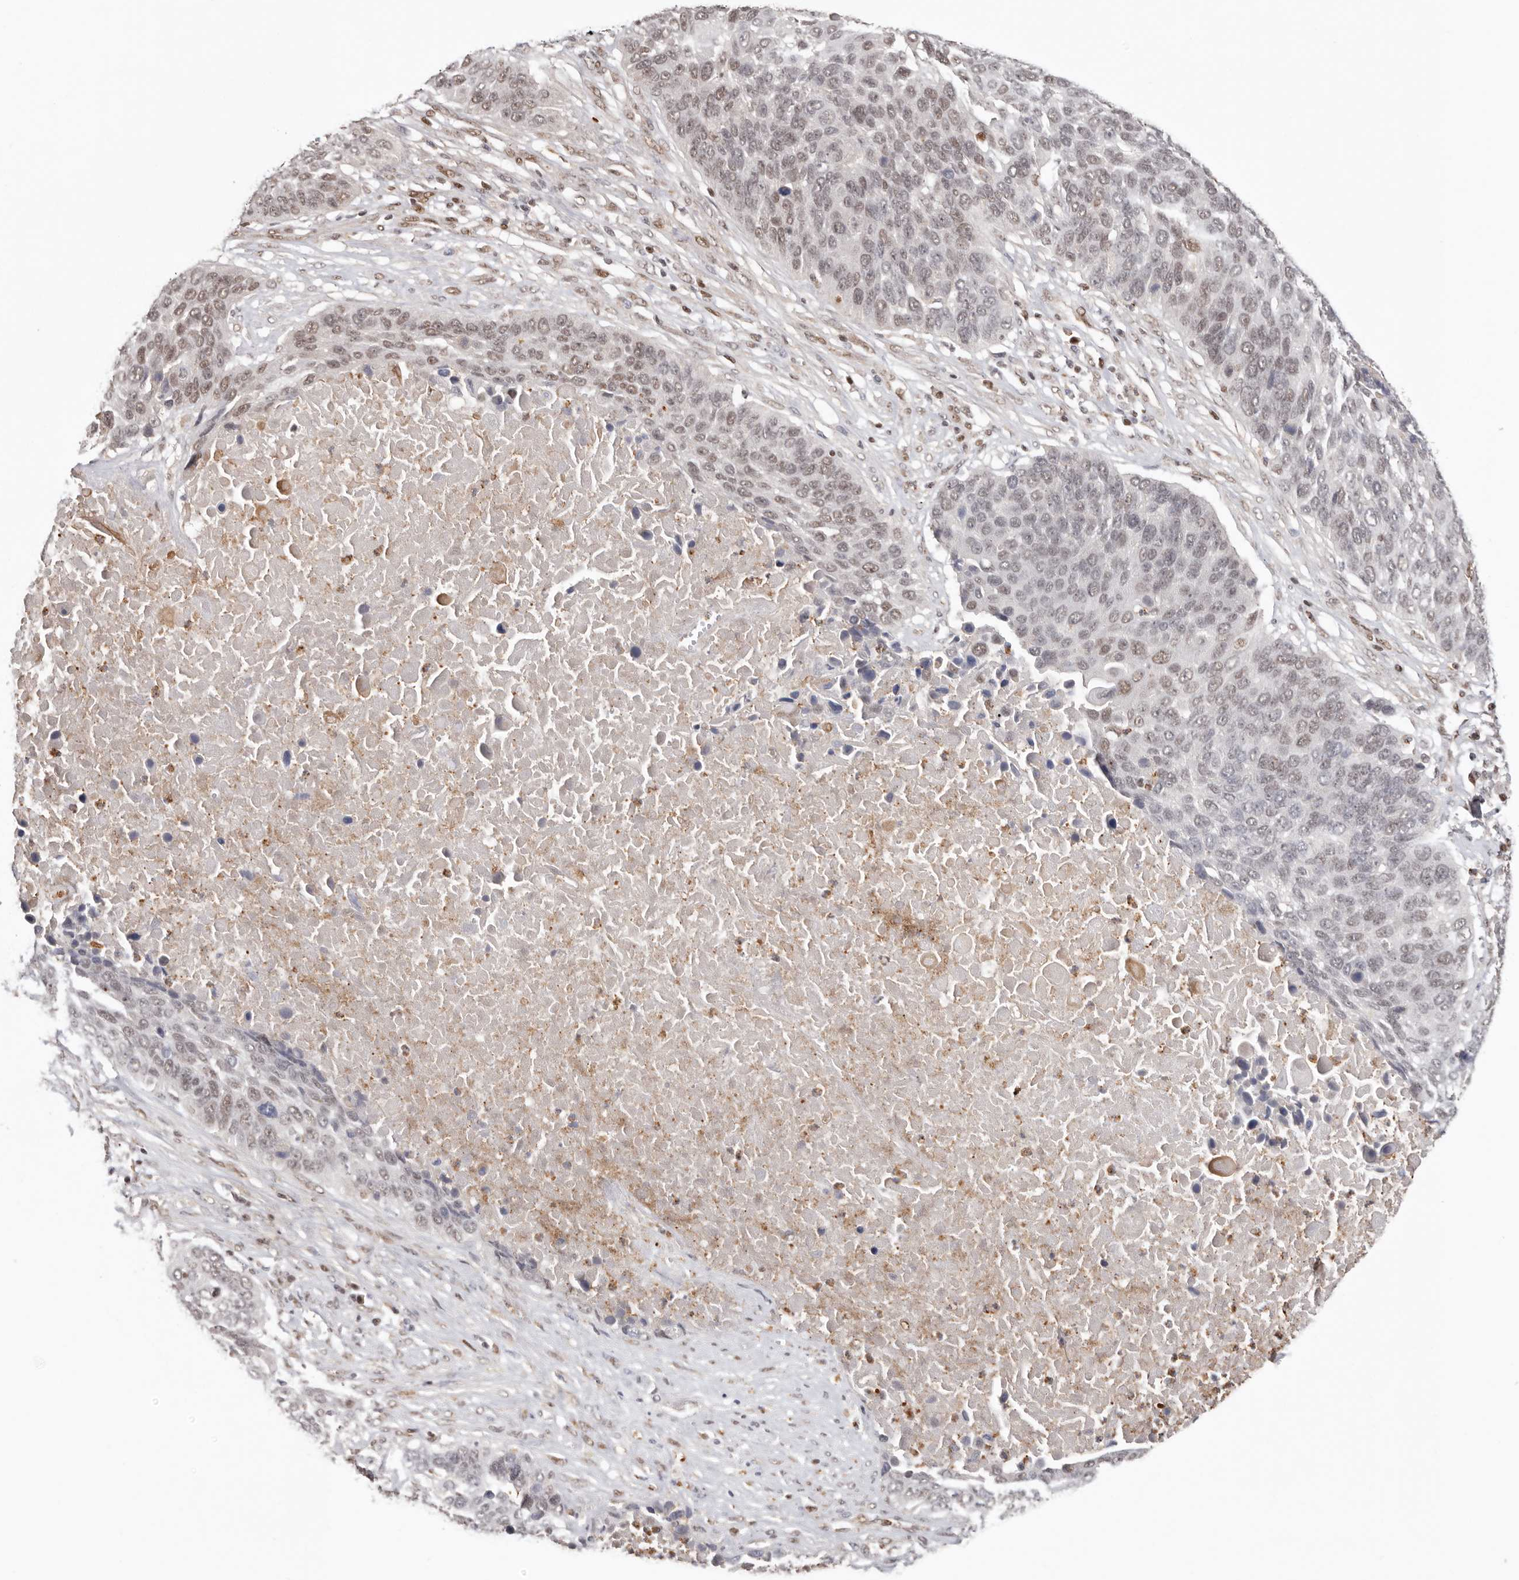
{"staining": {"intensity": "weak", "quantity": ">75%", "location": "nuclear"}, "tissue": "lung cancer", "cell_type": "Tumor cells", "image_type": "cancer", "snomed": [{"axis": "morphology", "description": "Squamous cell carcinoma, NOS"}, {"axis": "topography", "description": "Lung"}], "caption": "High-power microscopy captured an immunohistochemistry image of lung cancer, revealing weak nuclear staining in about >75% of tumor cells. (DAB (3,3'-diaminobenzidine) IHC with brightfield microscopy, high magnification).", "gene": "SMAD7", "patient": {"sex": "male", "age": 66}}